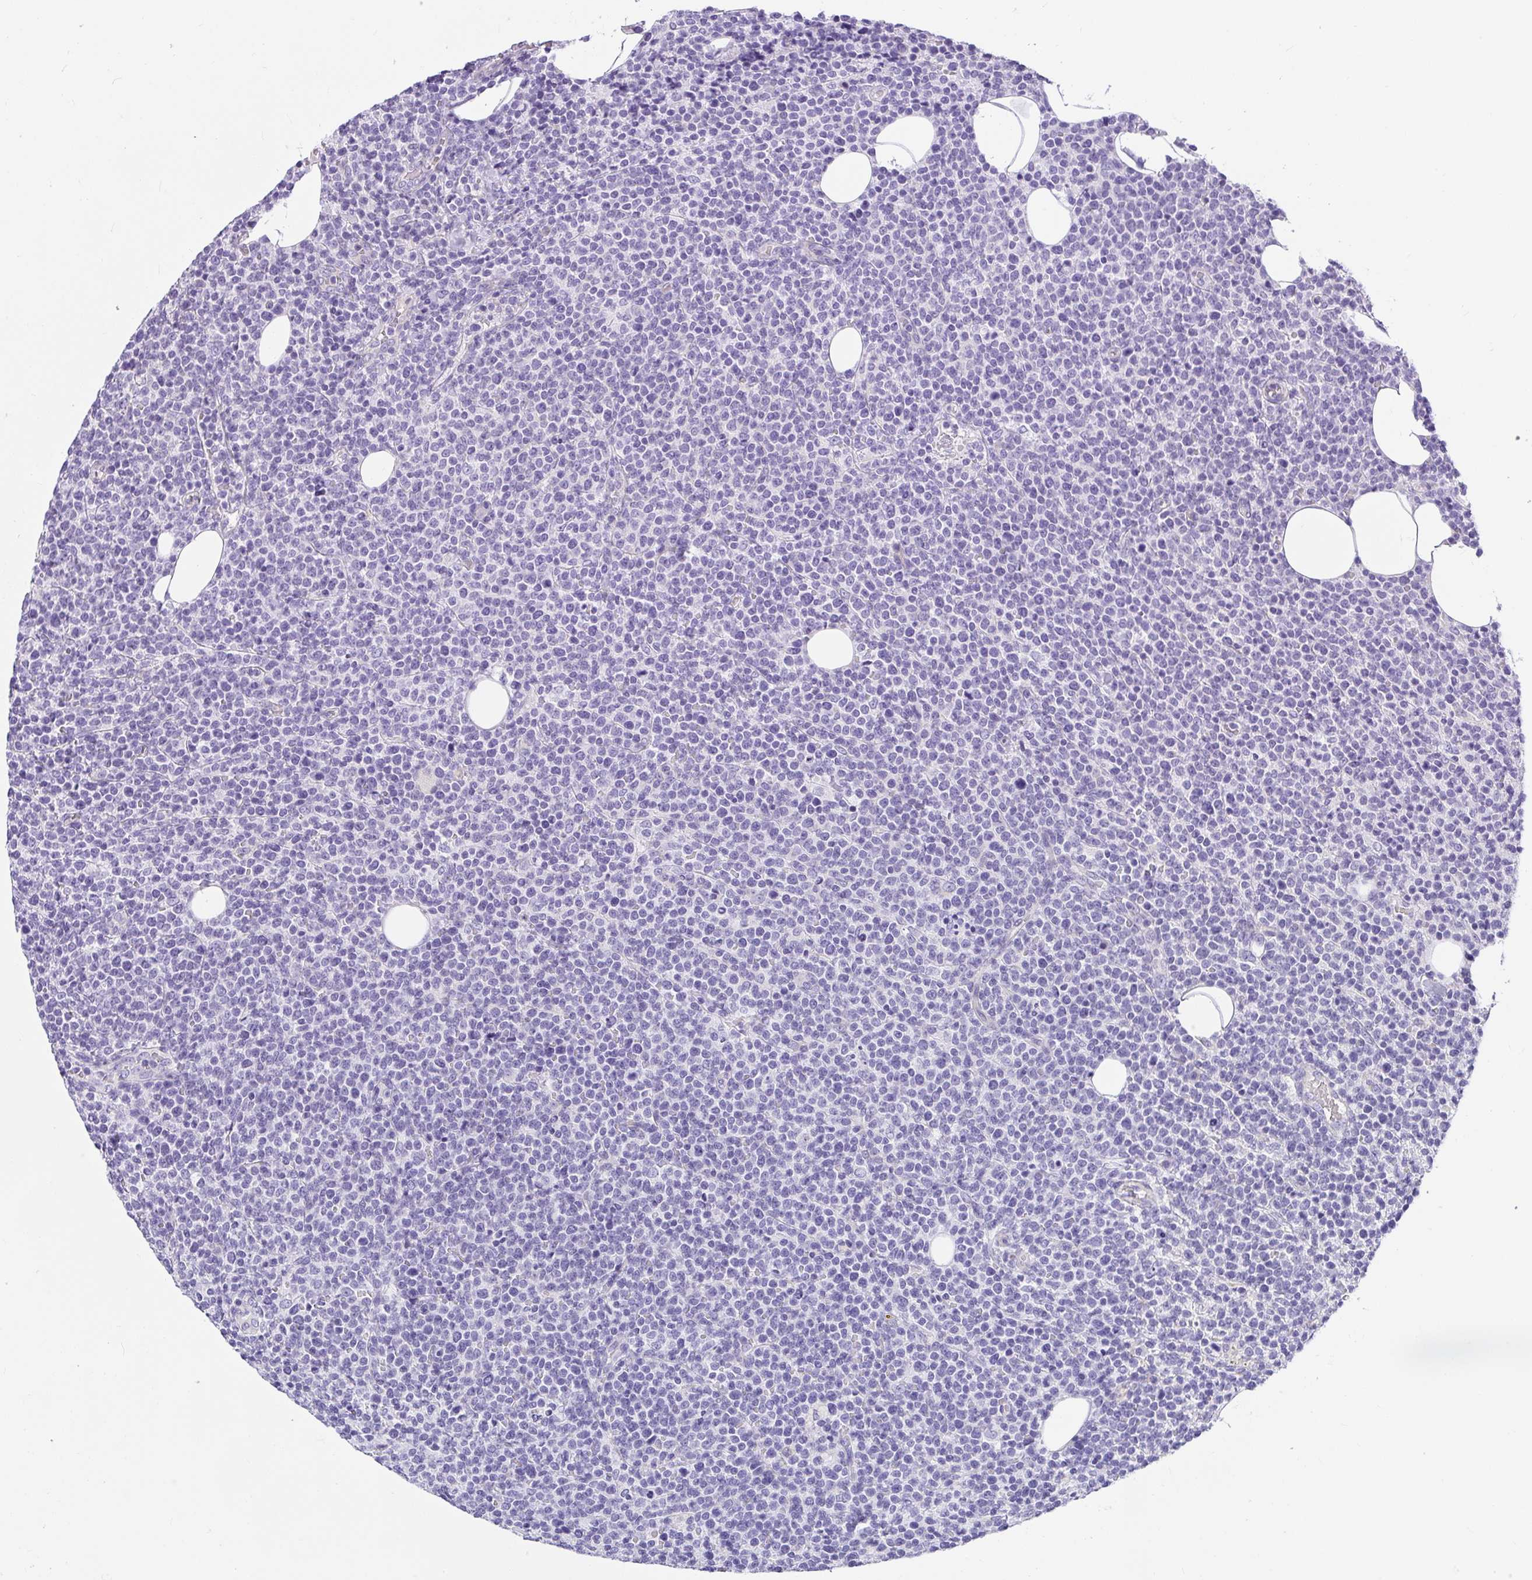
{"staining": {"intensity": "negative", "quantity": "none", "location": "none"}, "tissue": "lymphoma", "cell_type": "Tumor cells", "image_type": "cancer", "snomed": [{"axis": "morphology", "description": "Malignant lymphoma, non-Hodgkin's type, High grade"}, {"axis": "topography", "description": "Lymph node"}], "caption": "Human high-grade malignant lymphoma, non-Hodgkin's type stained for a protein using IHC exhibits no expression in tumor cells.", "gene": "PLPPR3", "patient": {"sex": "male", "age": 61}}